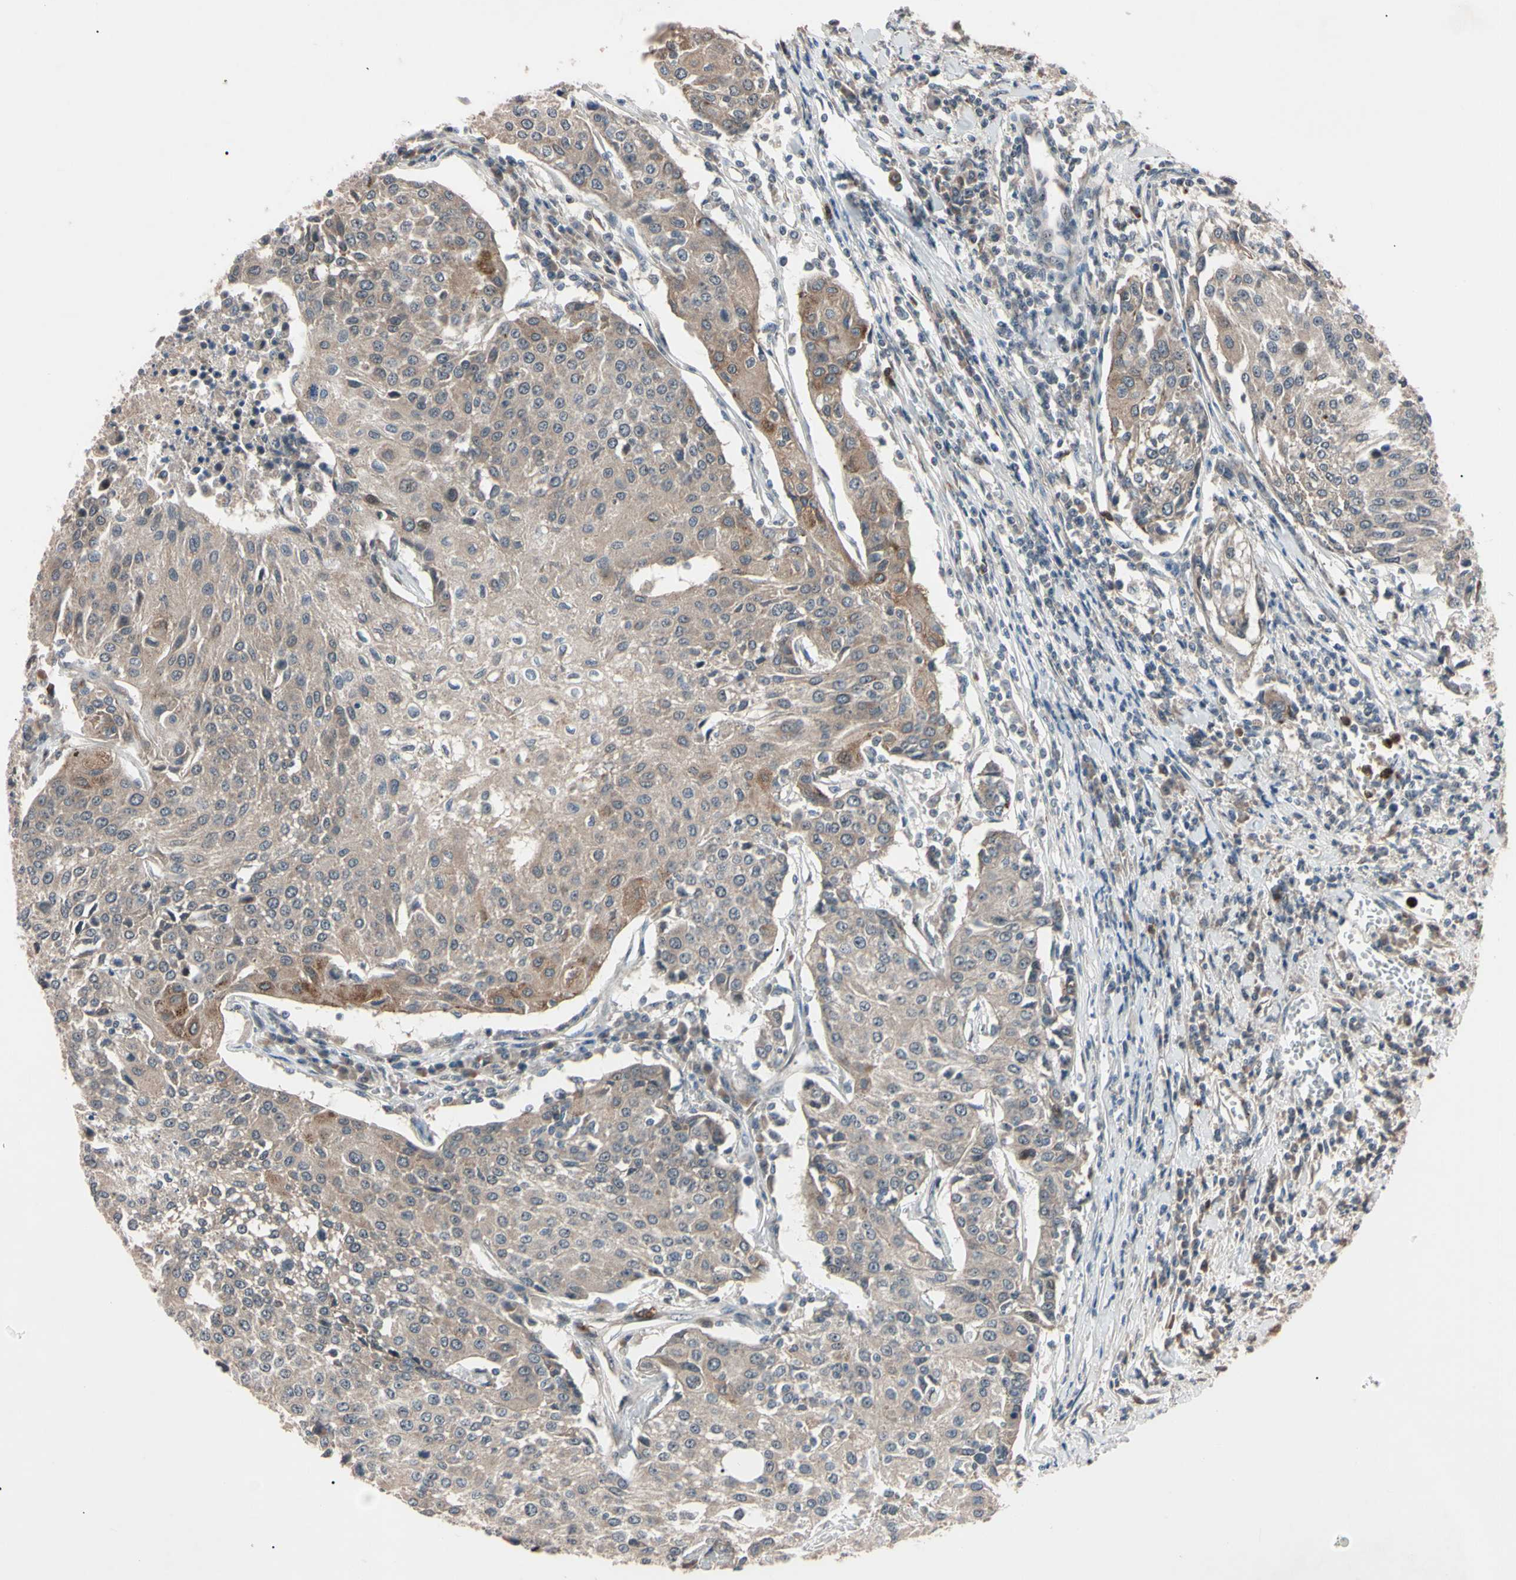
{"staining": {"intensity": "moderate", "quantity": "<25%", "location": "cytoplasmic/membranous"}, "tissue": "urothelial cancer", "cell_type": "Tumor cells", "image_type": "cancer", "snomed": [{"axis": "morphology", "description": "Urothelial carcinoma, High grade"}, {"axis": "topography", "description": "Urinary bladder"}], "caption": "The micrograph exhibits immunohistochemical staining of high-grade urothelial carcinoma. There is moderate cytoplasmic/membranous expression is seen in about <25% of tumor cells. Ihc stains the protein in brown and the nuclei are stained blue.", "gene": "TRAF5", "patient": {"sex": "female", "age": 85}}